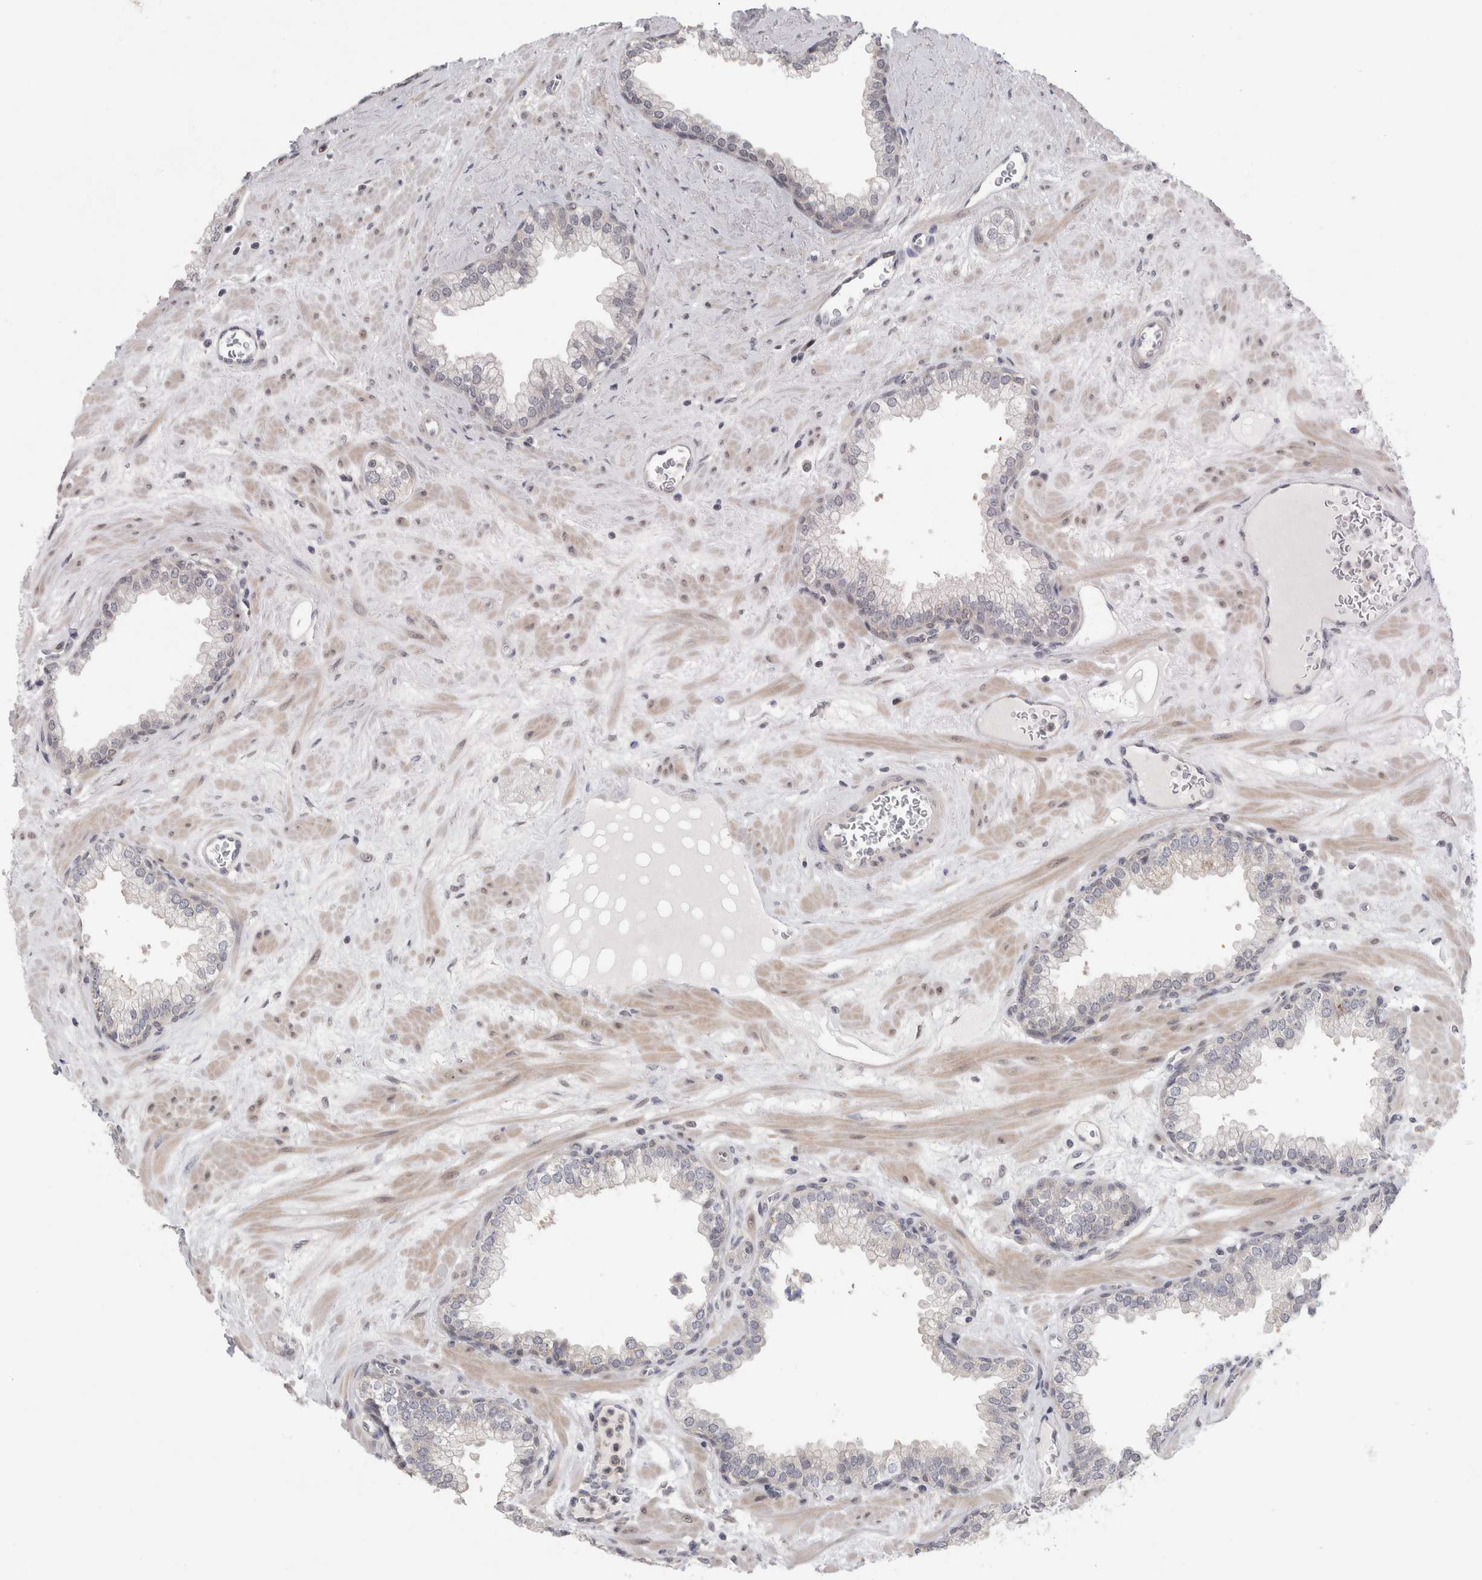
{"staining": {"intensity": "negative", "quantity": "none", "location": "none"}, "tissue": "prostate", "cell_type": "Glandular cells", "image_type": "normal", "snomed": [{"axis": "morphology", "description": "Normal tissue, NOS"}, {"axis": "morphology", "description": "Urothelial carcinoma, Low grade"}, {"axis": "topography", "description": "Urinary bladder"}, {"axis": "topography", "description": "Prostate"}], "caption": "This is an immunohistochemistry (IHC) image of benign prostate. There is no expression in glandular cells.", "gene": "PIGP", "patient": {"sex": "male", "age": 60}}